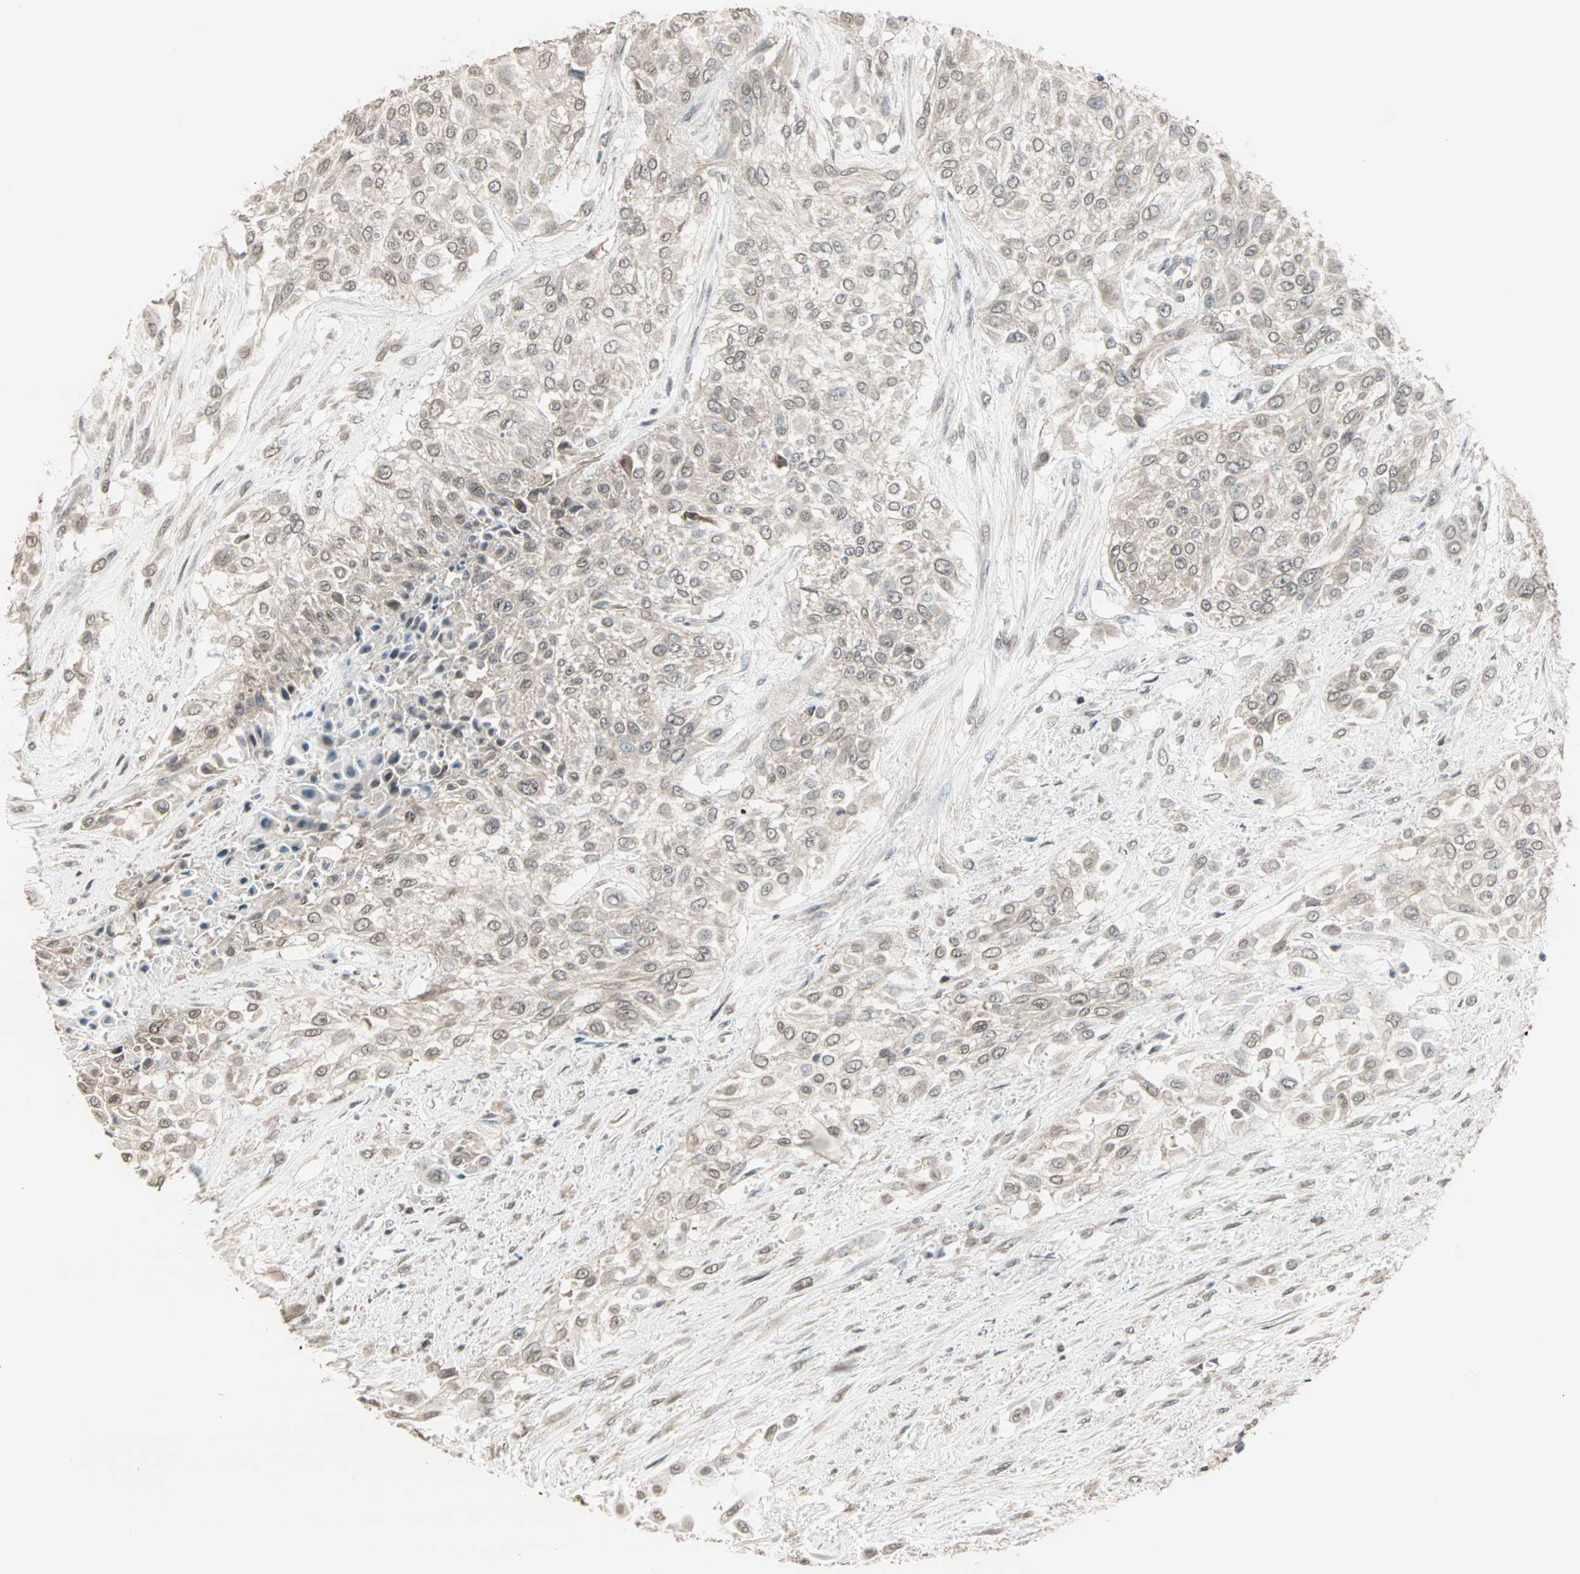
{"staining": {"intensity": "weak", "quantity": "25%-75%", "location": "cytoplasmic/membranous"}, "tissue": "urothelial cancer", "cell_type": "Tumor cells", "image_type": "cancer", "snomed": [{"axis": "morphology", "description": "Urothelial carcinoma, High grade"}, {"axis": "topography", "description": "Urinary bladder"}], "caption": "Tumor cells exhibit weak cytoplasmic/membranous positivity in approximately 25%-75% of cells in urothelial carcinoma (high-grade). (Brightfield microscopy of DAB IHC at high magnification).", "gene": "CBLC", "patient": {"sex": "male", "age": 57}}